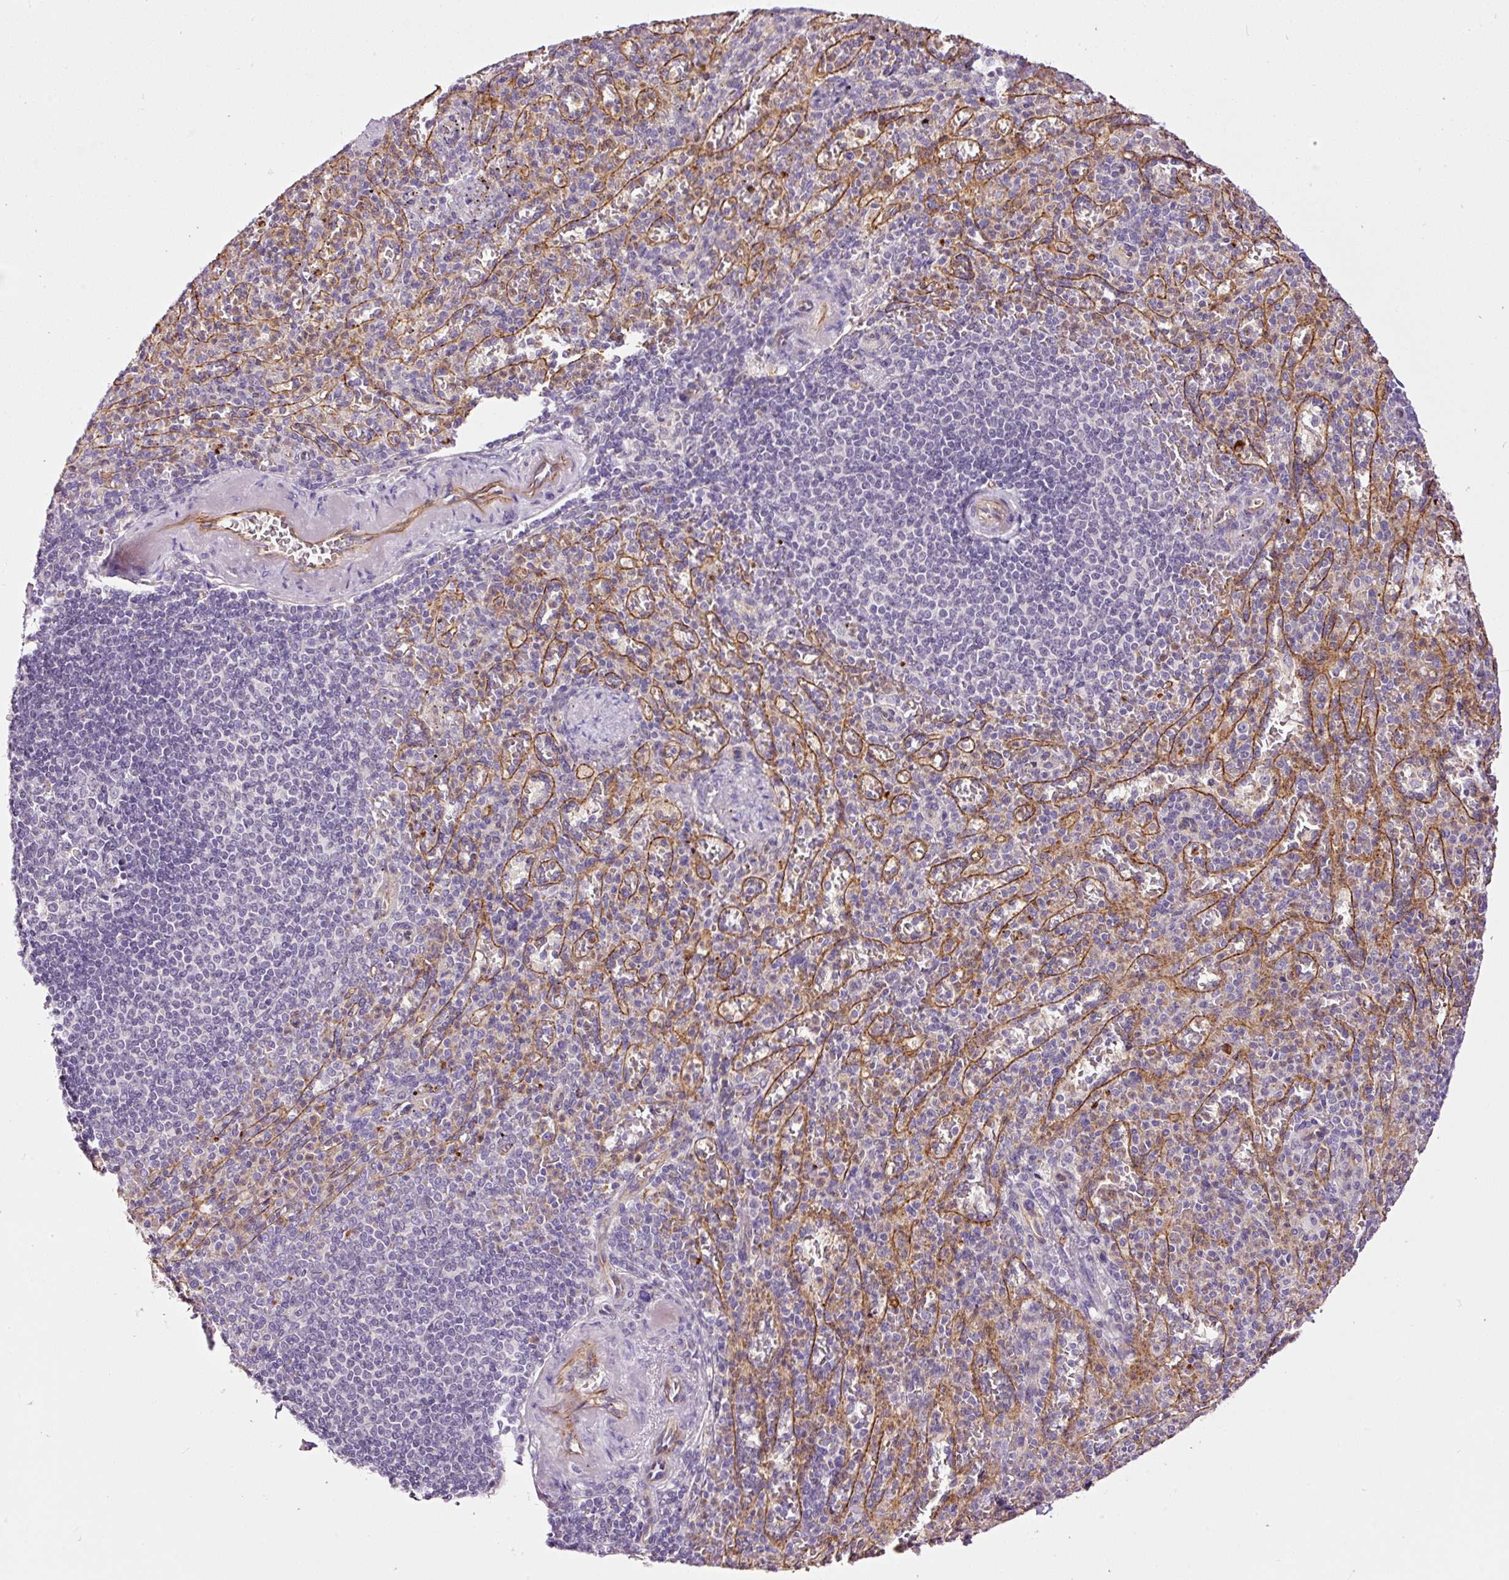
{"staining": {"intensity": "negative", "quantity": "none", "location": "none"}, "tissue": "spleen", "cell_type": "Cells in red pulp", "image_type": "normal", "snomed": [{"axis": "morphology", "description": "Normal tissue, NOS"}, {"axis": "topography", "description": "Spleen"}], "caption": "Immunohistochemistry (IHC) of unremarkable spleen displays no positivity in cells in red pulp.", "gene": "ABCB4", "patient": {"sex": "female", "age": 74}}